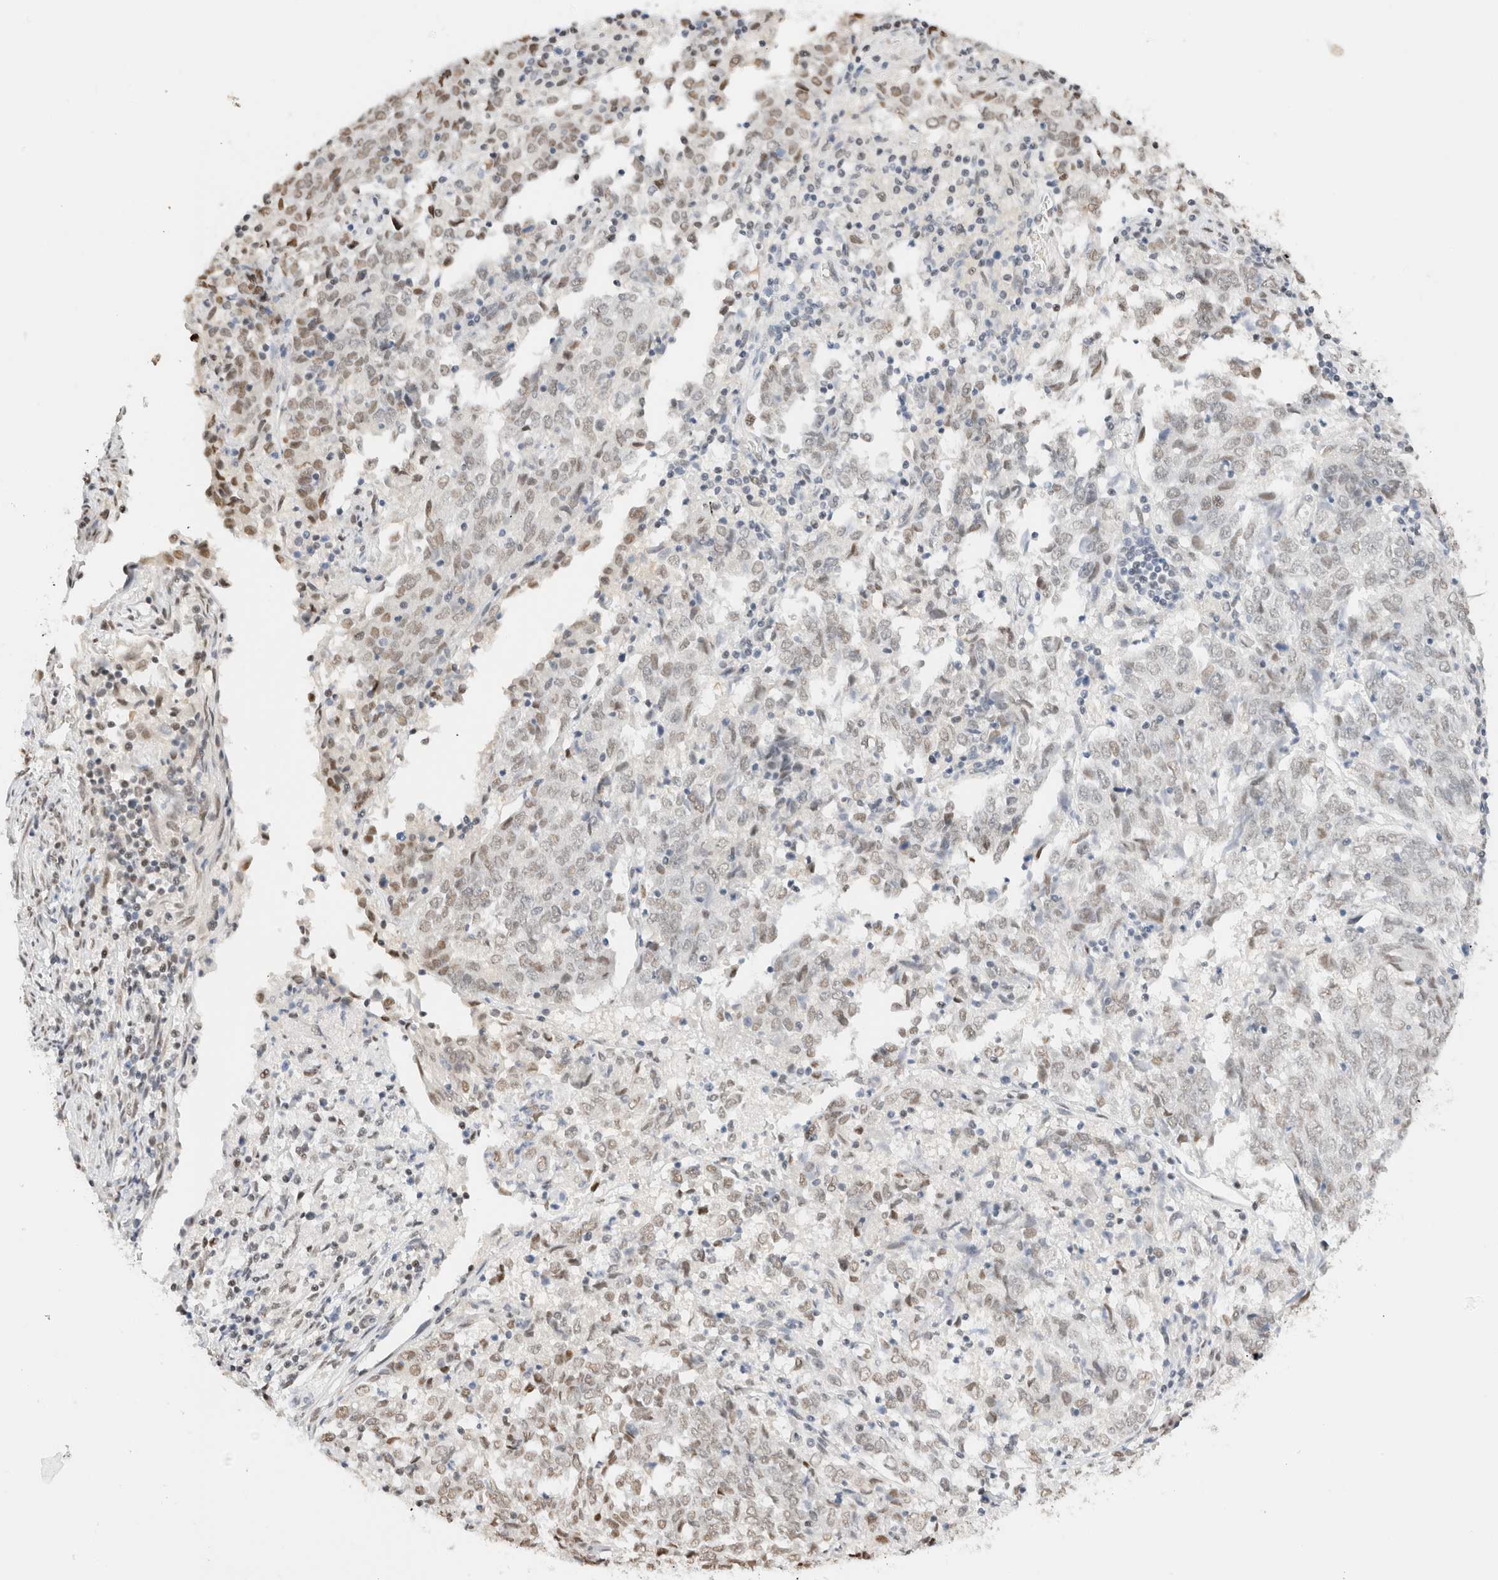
{"staining": {"intensity": "weak", "quantity": "25%-75%", "location": "nuclear"}, "tissue": "endometrial cancer", "cell_type": "Tumor cells", "image_type": "cancer", "snomed": [{"axis": "morphology", "description": "Adenocarcinoma, NOS"}, {"axis": "topography", "description": "Endometrium"}], "caption": "Immunohistochemistry (IHC) micrograph of neoplastic tissue: endometrial adenocarcinoma stained using immunohistochemistry demonstrates low levels of weak protein expression localized specifically in the nuclear of tumor cells, appearing as a nuclear brown color.", "gene": "SUPT3H", "patient": {"sex": "female", "age": 80}}